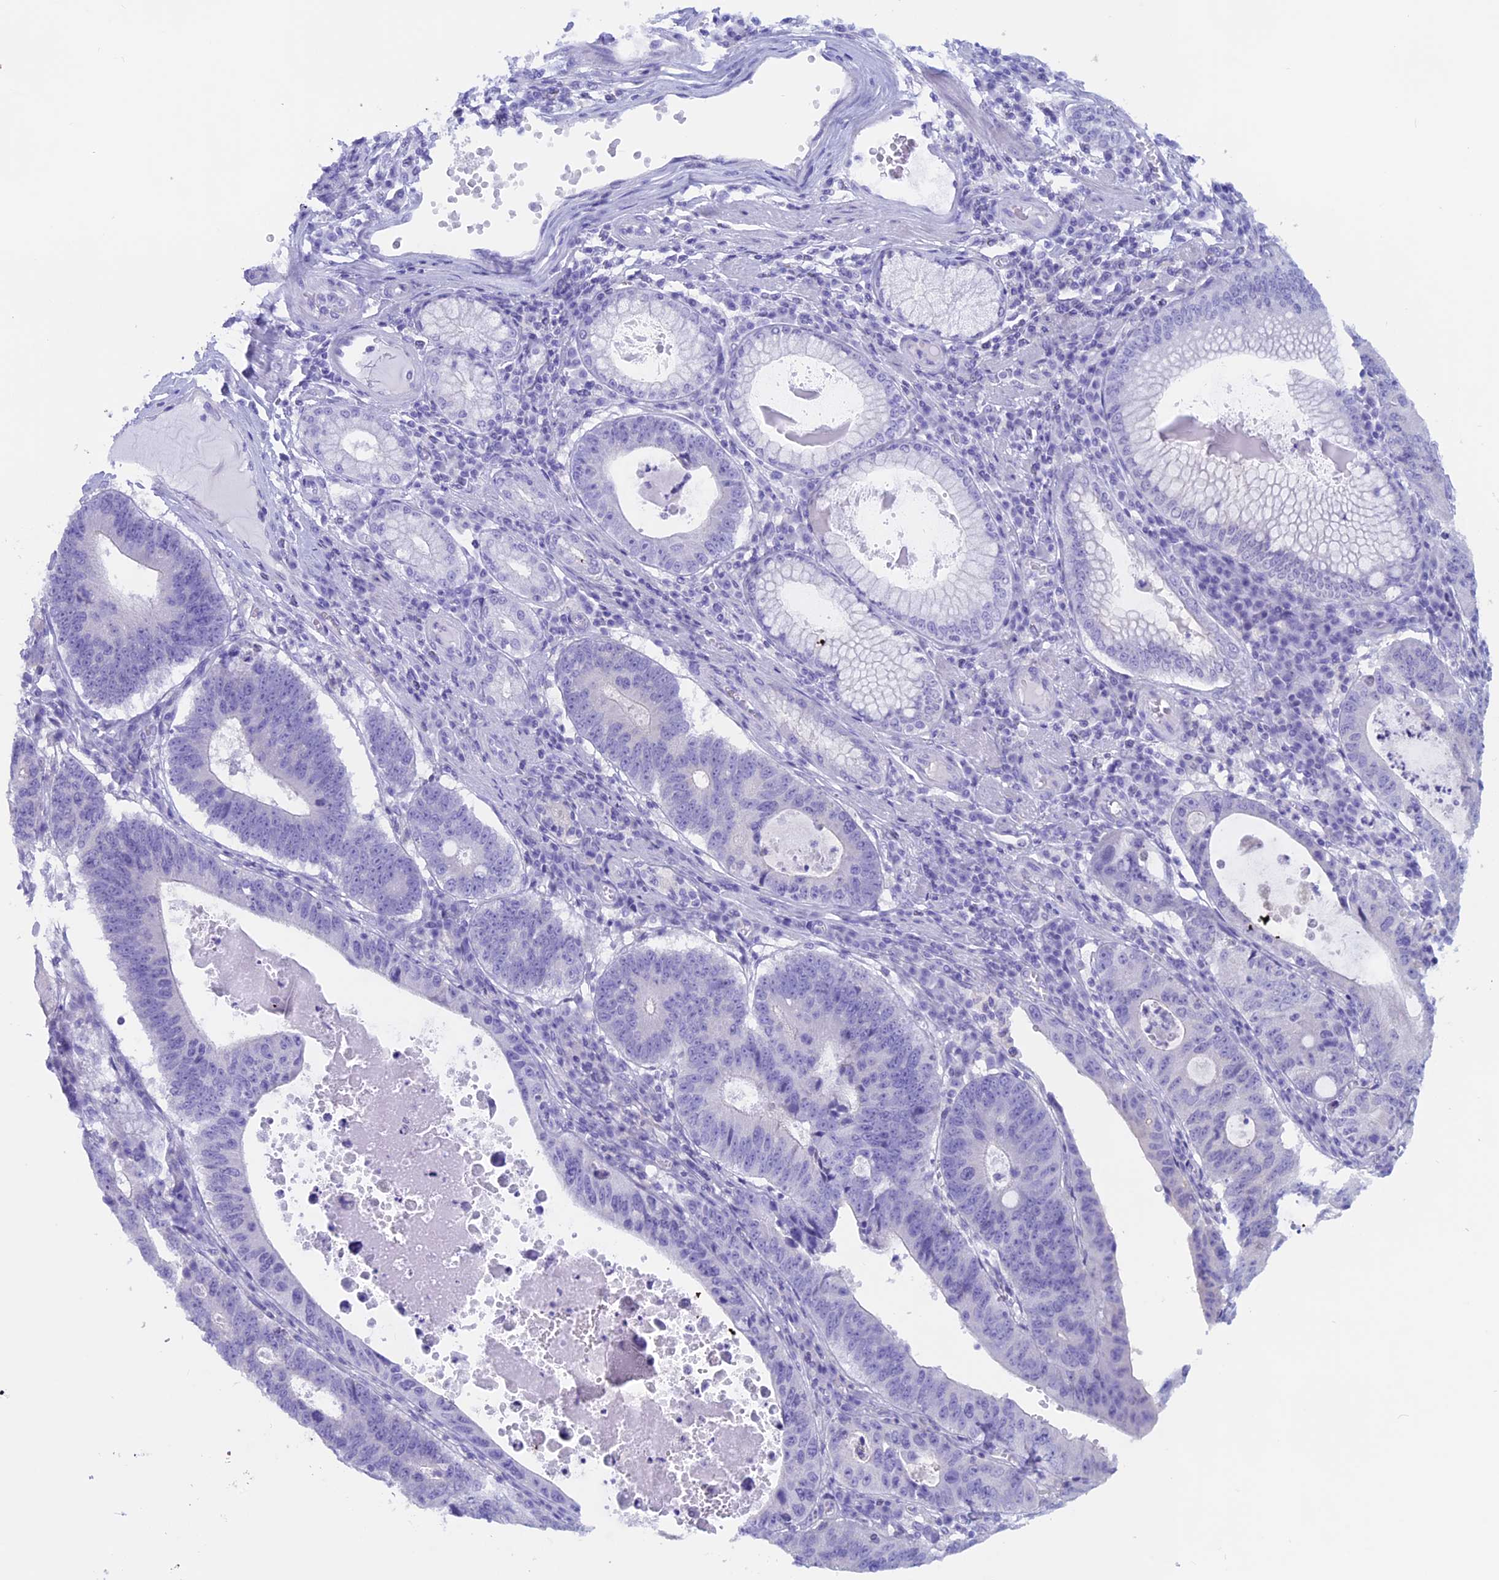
{"staining": {"intensity": "negative", "quantity": "none", "location": "none"}, "tissue": "stomach cancer", "cell_type": "Tumor cells", "image_type": "cancer", "snomed": [{"axis": "morphology", "description": "Adenocarcinoma, NOS"}, {"axis": "topography", "description": "Stomach"}], "caption": "This is an IHC micrograph of human adenocarcinoma (stomach). There is no positivity in tumor cells.", "gene": "RP1", "patient": {"sex": "male", "age": 59}}